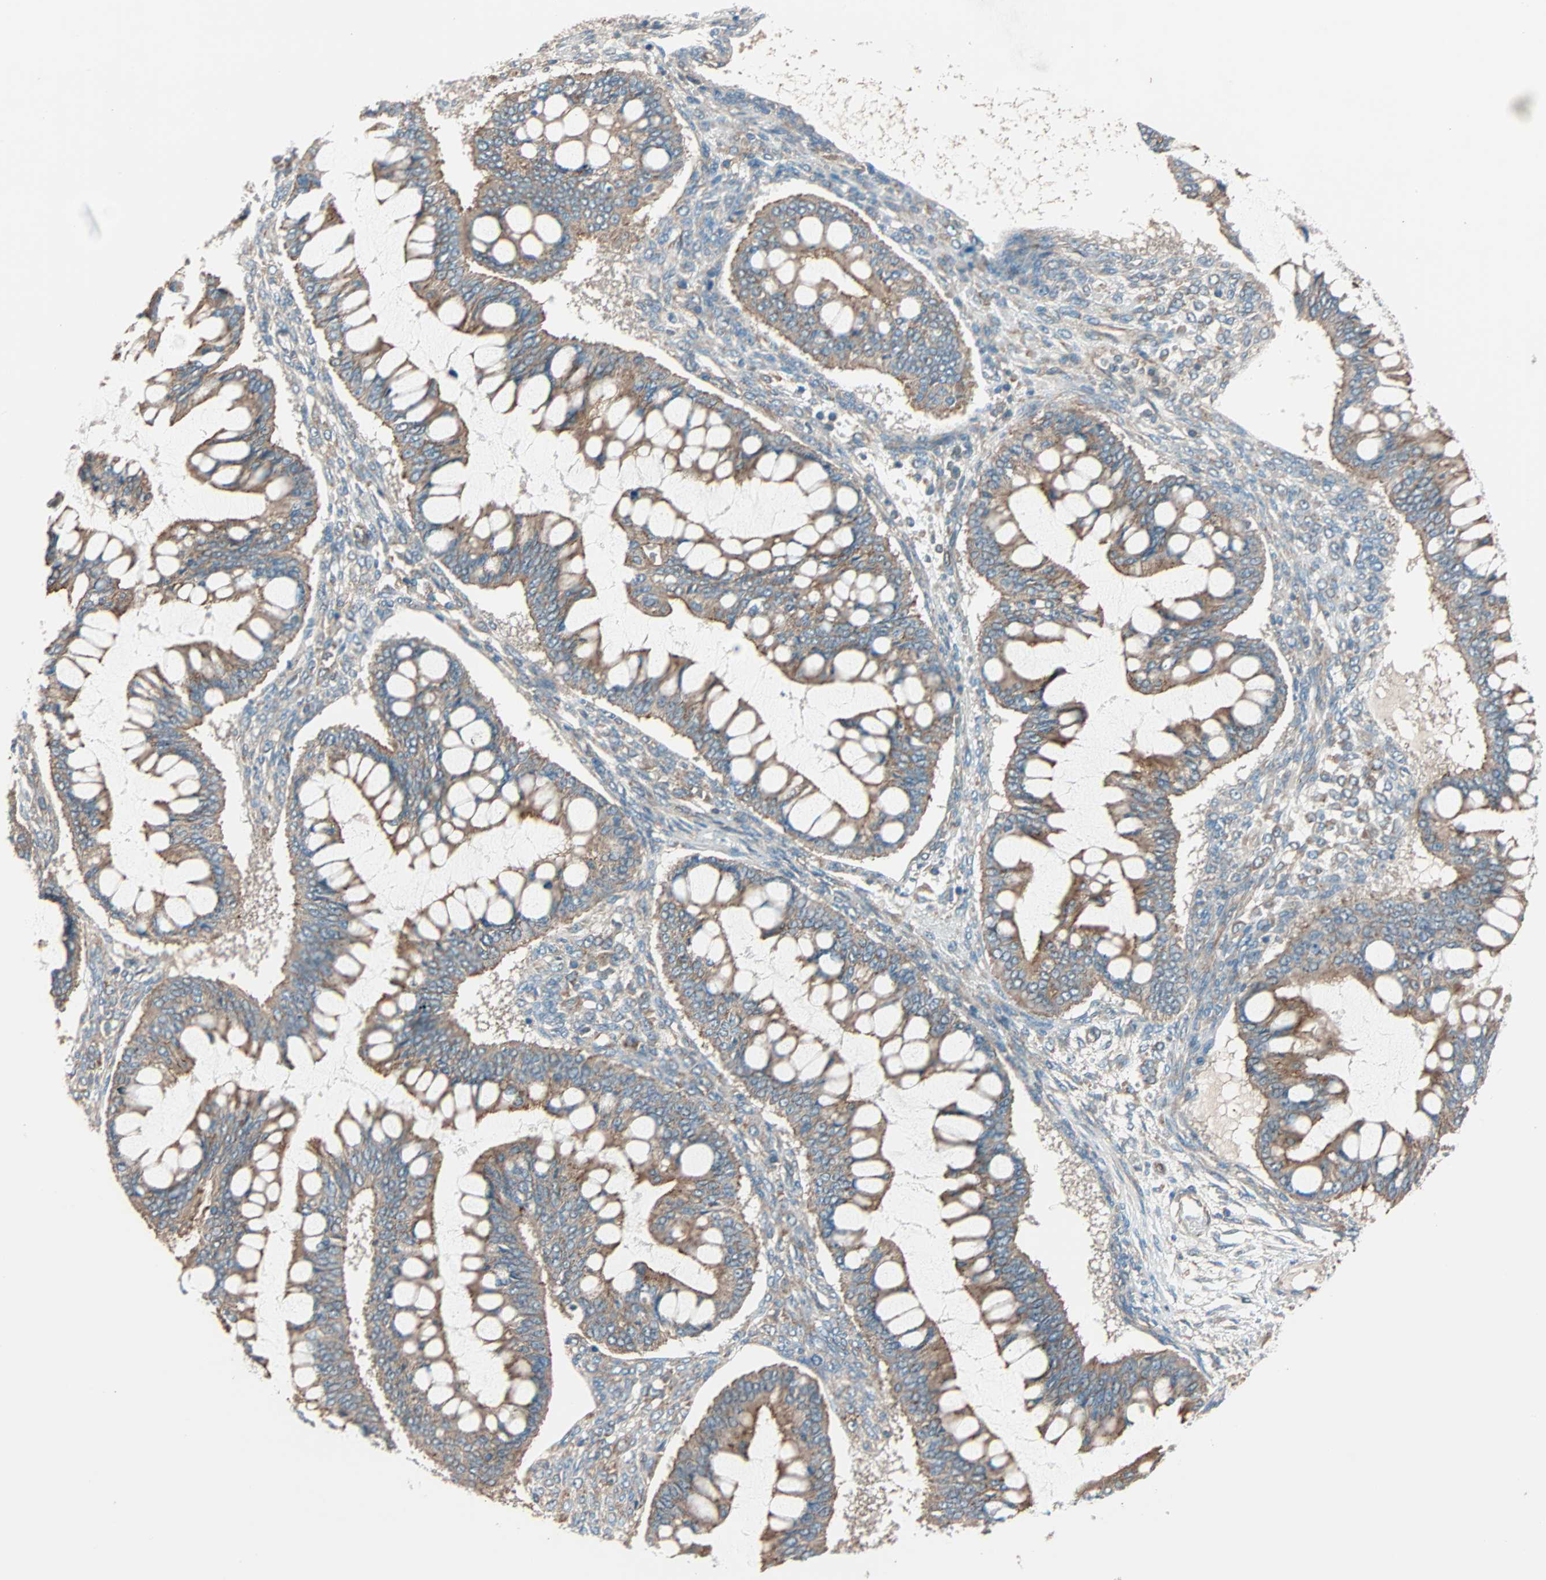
{"staining": {"intensity": "moderate", "quantity": ">75%", "location": "cytoplasmic/membranous"}, "tissue": "ovarian cancer", "cell_type": "Tumor cells", "image_type": "cancer", "snomed": [{"axis": "morphology", "description": "Cystadenocarcinoma, mucinous, NOS"}, {"axis": "topography", "description": "Ovary"}], "caption": "IHC histopathology image of human ovarian mucinous cystadenocarcinoma stained for a protein (brown), which displays medium levels of moderate cytoplasmic/membranous expression in approximately >75% of tumor cells.", "gene": "PHYH", "patient": {"sex": "female", "age": 73}}